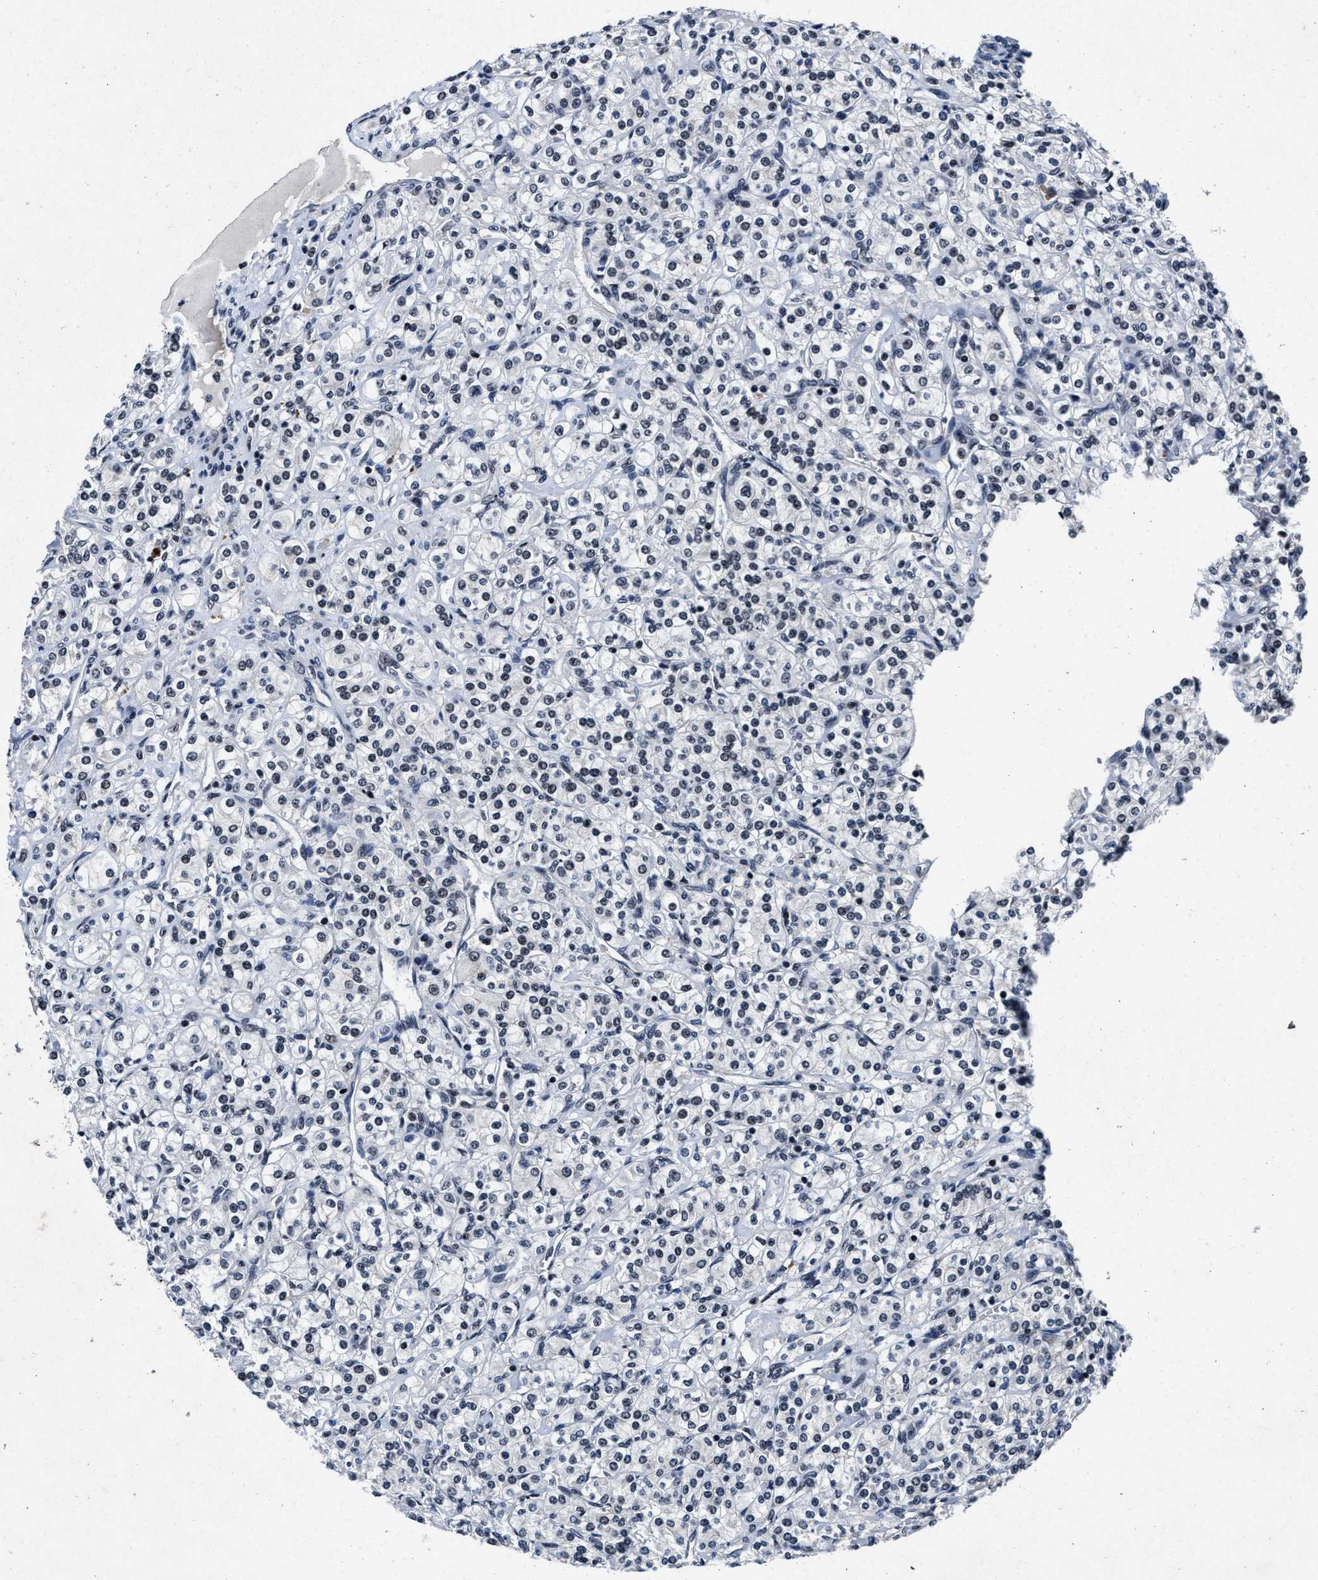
{"staining": {"intensity": "weak", "quantity": "25%-75%", "location": "nuclear"}, "tissue": "renal cancer", "cell_type": "Tumor cells", "image_type": "cancer", "snomed": [{"axis": "morphology", "description": "Adenocarcinoma, NOS"}, {"axis": "topography", "description": "Kidney"}], "caption": "Human renal cancer (adenocarcinoma) stained for a protein (brown) reveals weak nuclear positive staining in approximately 25%-75% of tumor cells.", "gene": "ZNF233", "patient": {"sex": "male", "age": 77}}